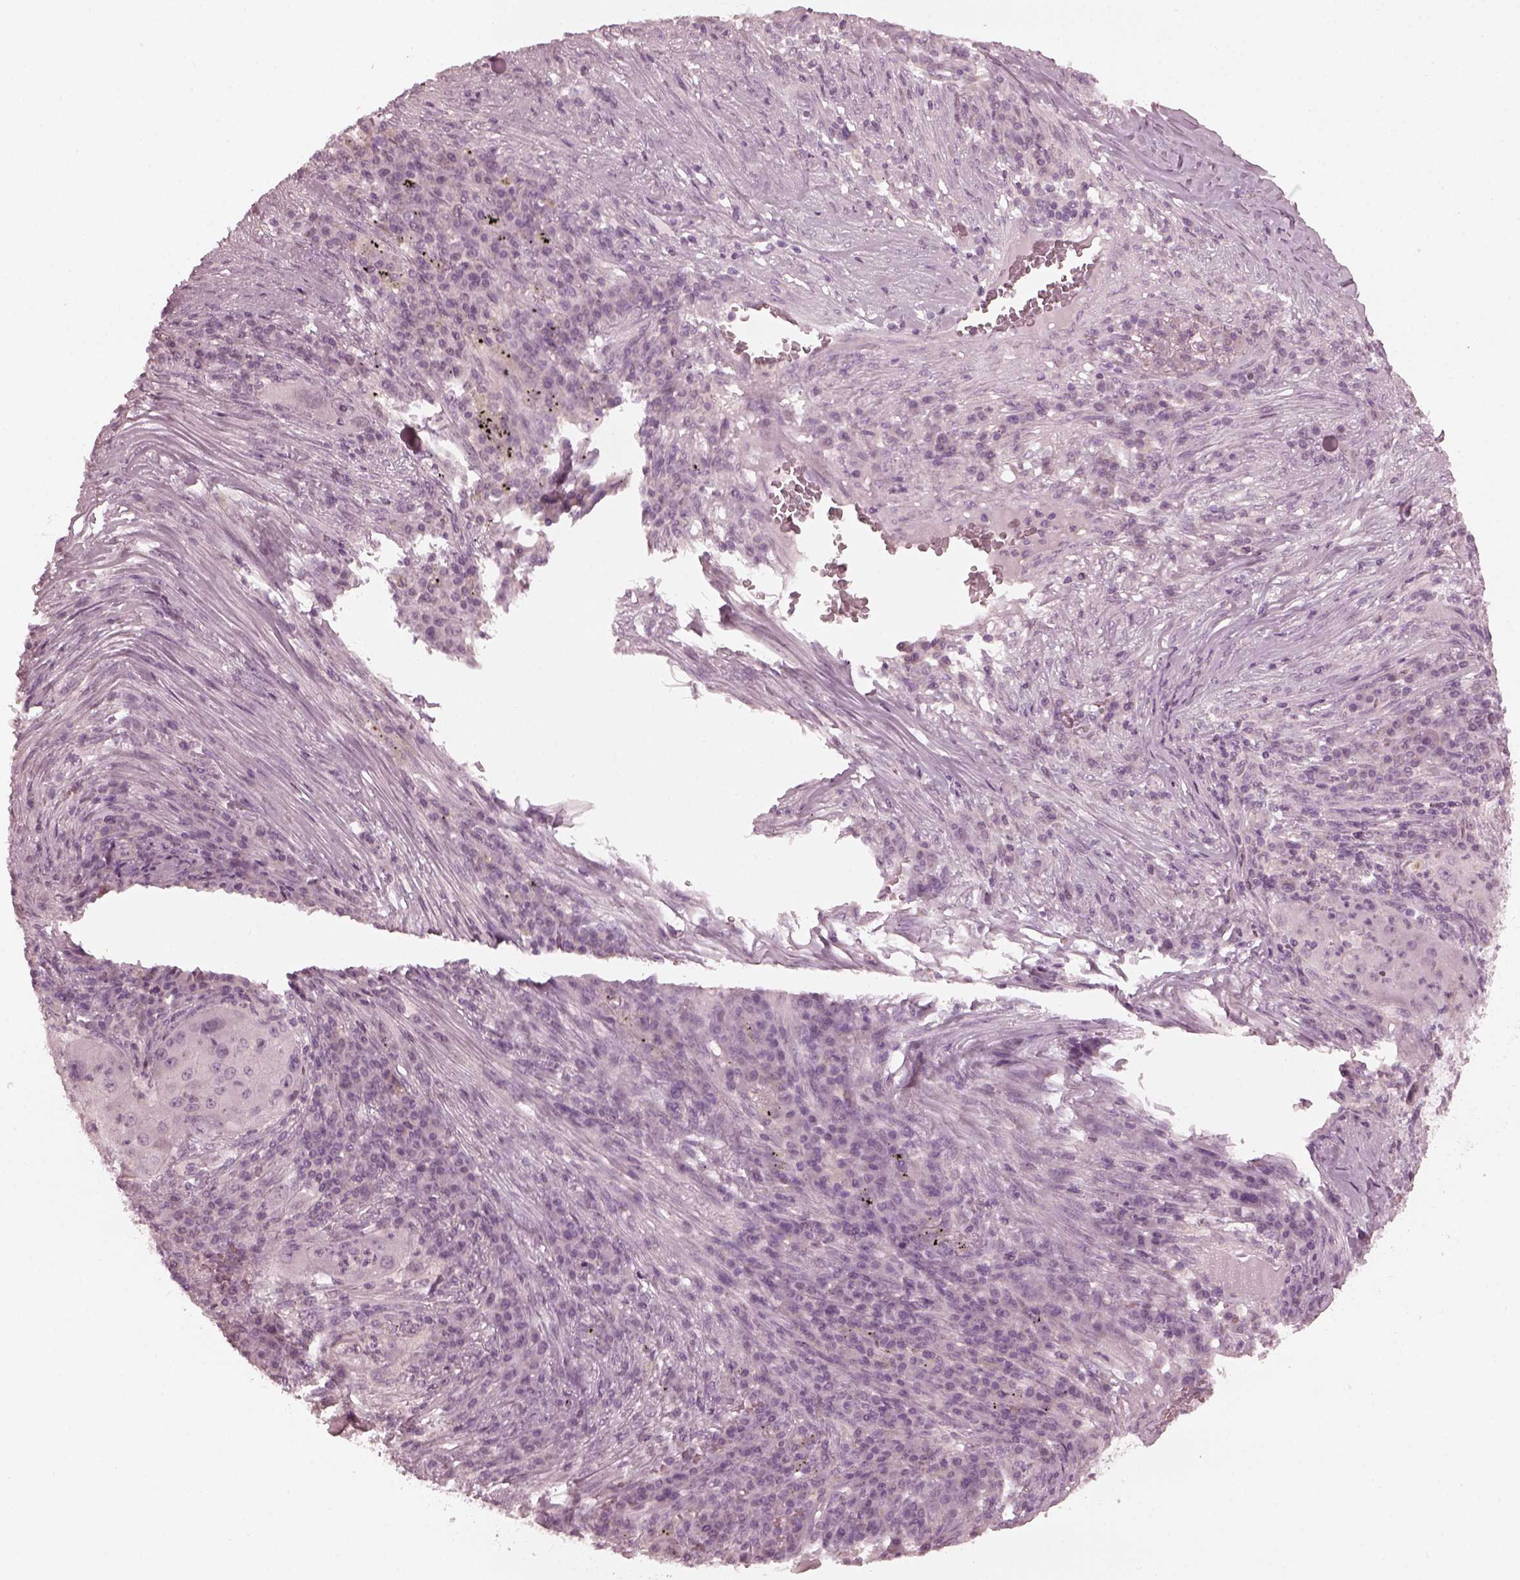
{"staining": {"intensity": "negative", "quantity": "none", "location": "none"}, "tissue": "lung cancer", "cell_type": "Tumor cells", "image_type": "cancer", "snomed": [{"axis": "morphology", "description": "Squamous cell carcinoma, NOS"}, {"axis": "topography", "description": "Lung"}], "caption": "A histopathology image of lung cancer stained for a protein reveals no brown staining in tumor cells.", "gene": "CCDC170", "patient": {"sex": "female", "age": 59}}